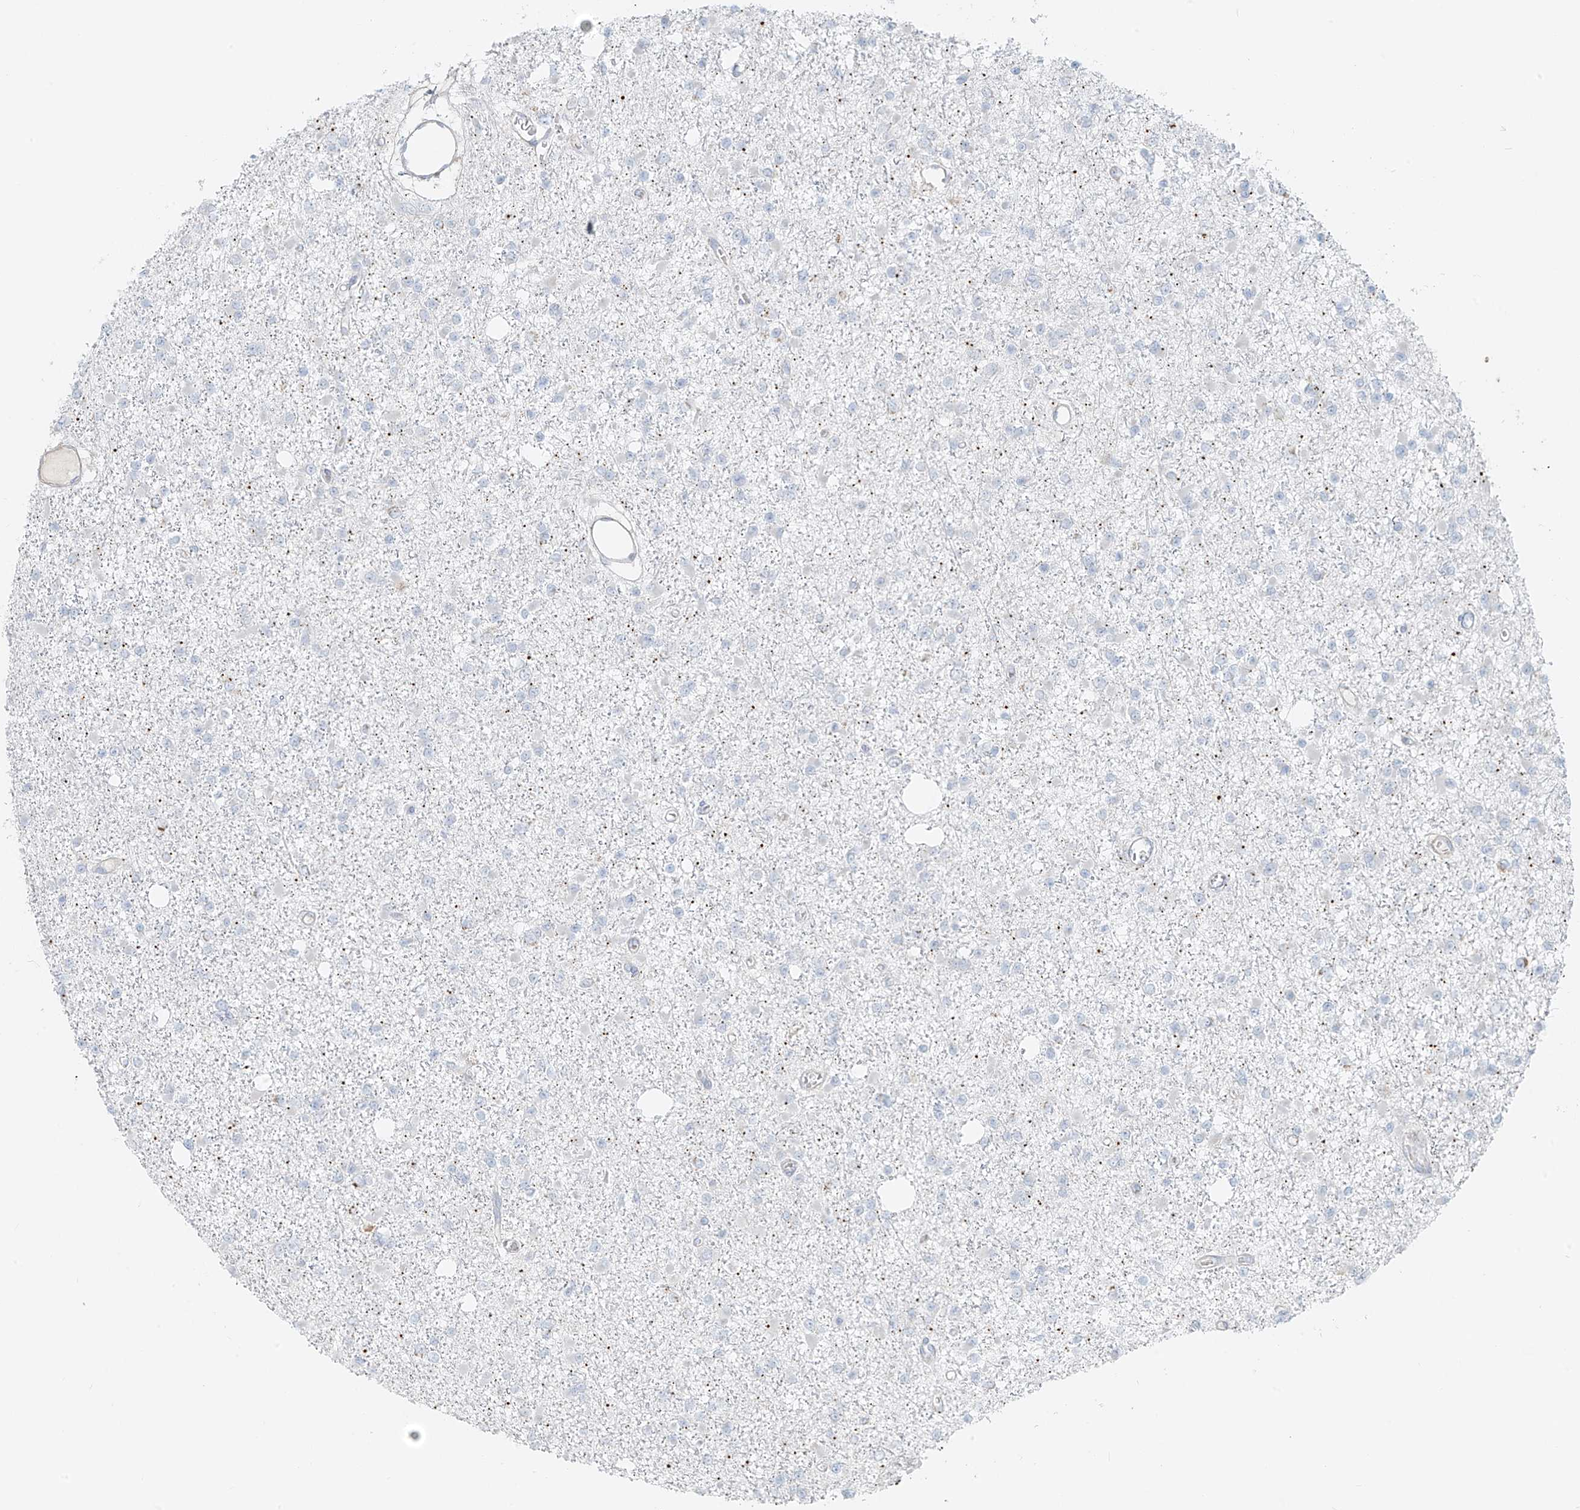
{"staining": {"intensity": "negative", "quantity": "none", "location": "none"}, "tissue": "glioma", "cell_type": "Tumor cells", "image_type": "cancer", "snomed": [{"axis": "morphology", "description": "Glioma, malignant, Low grade"}, {"axis": "topography", "description": "Brain"}], "caption": "DAB immunohistochemical staining of glioma demonstrates no significant expression in tumor cells.", "gene": "UST", "patient": {"sex": "female", "age": 22}}